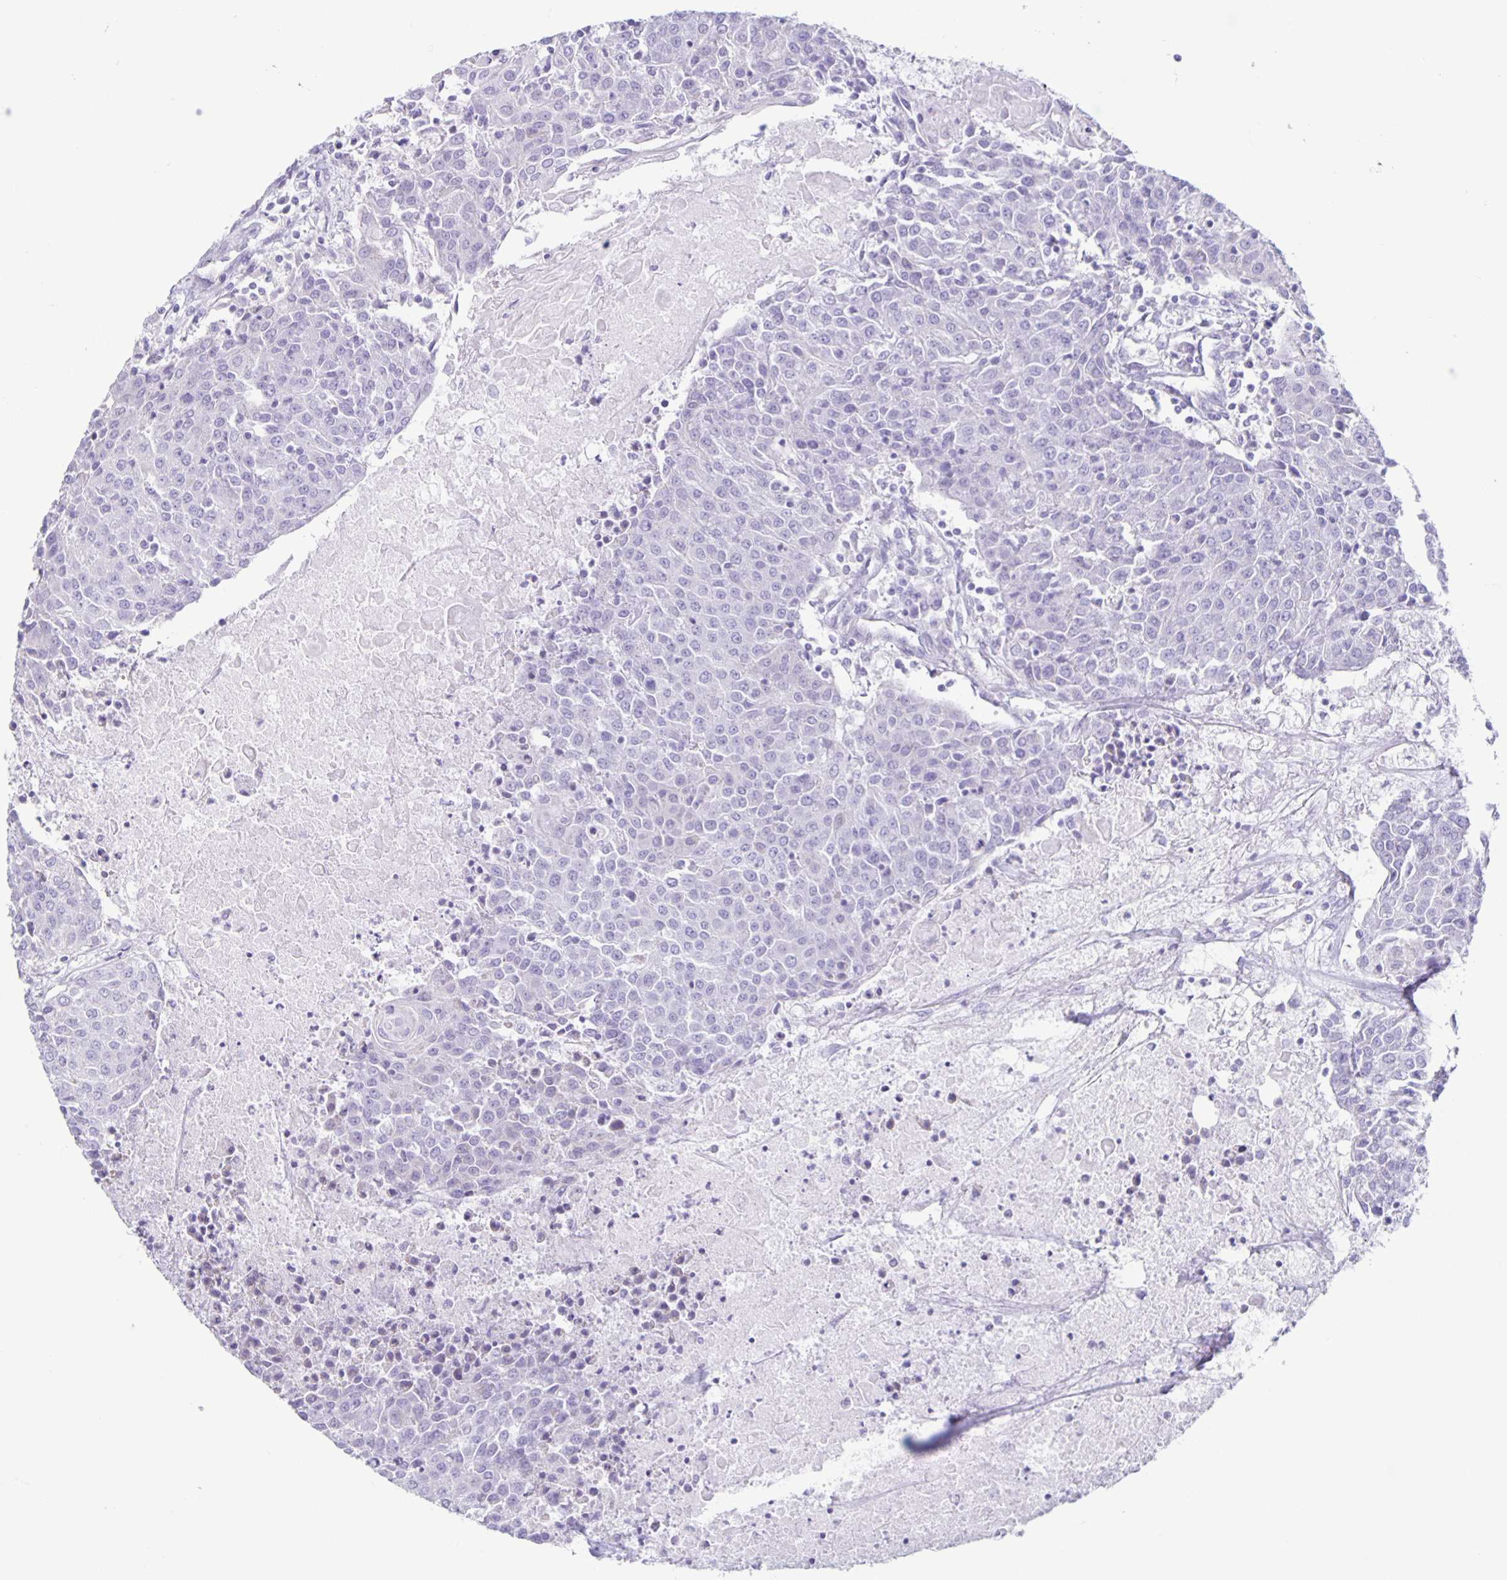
{"staining": {"intensity": "negative", "quantity": "none", "location": "none"}, "tissue": "urothelial cancer", "cell_type": "Tumor cells", "image_type": "cancer", "snomed": [{"axis": "morphology", "description": "Urothelial carcinoma, High grade"}, {"axis": "topography", "description": "Urinary bladder"}], "caption": "Protein analysis of high-grade urothelial carcinoma demonstrates no significant staining in tumor cells.", "gene": "CT45A5", "patient": {"sex": "female", "age": 85}}